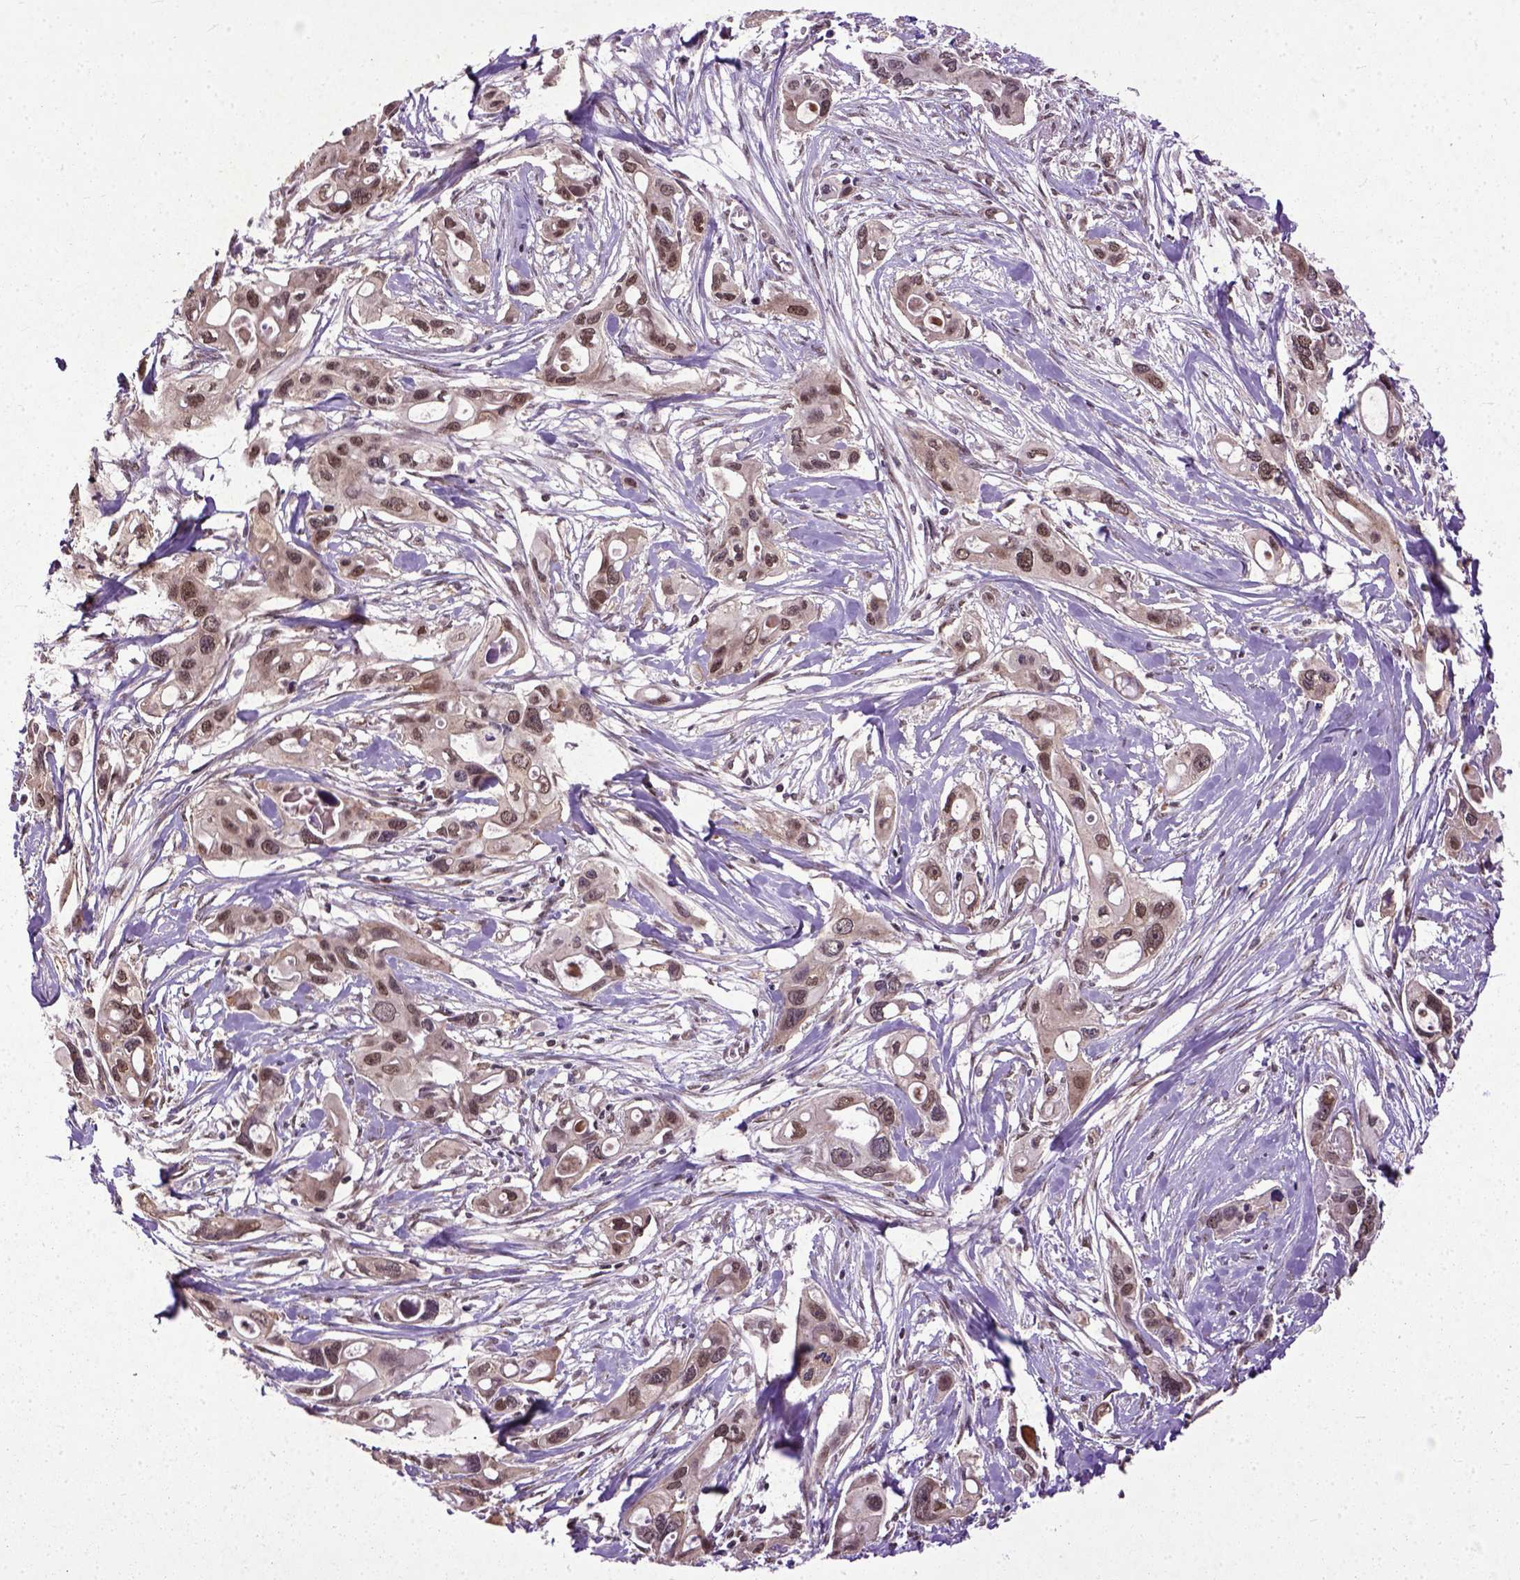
{"staining": {"intensity": "moderate", "quantity": ">75%", "location": "nuclear"}, "tissue": "pancreatic cancer", "cell_type": "Tumor cells", "image_type": "cancer", "snomed": [{"axis": "morphology", "description": "Adenocarcinoma, NOS"}, {"axis": "topography", "description": "Pancreas"}], "caption": "A high-resolution image shows immunohistochemistry (IHC) staining of pancreatic cancer (adenocarcinoma), which displays moderate nuclear expression in about >75% of tumor cells. (Stains: DAB (3,3'-diaminobenzidine) in brown, nuclei in blue, Microscopy: brightfield microscopy at high magnification).", "gene": "UBA3", "patient": {"sex": "male", "age": 60}}